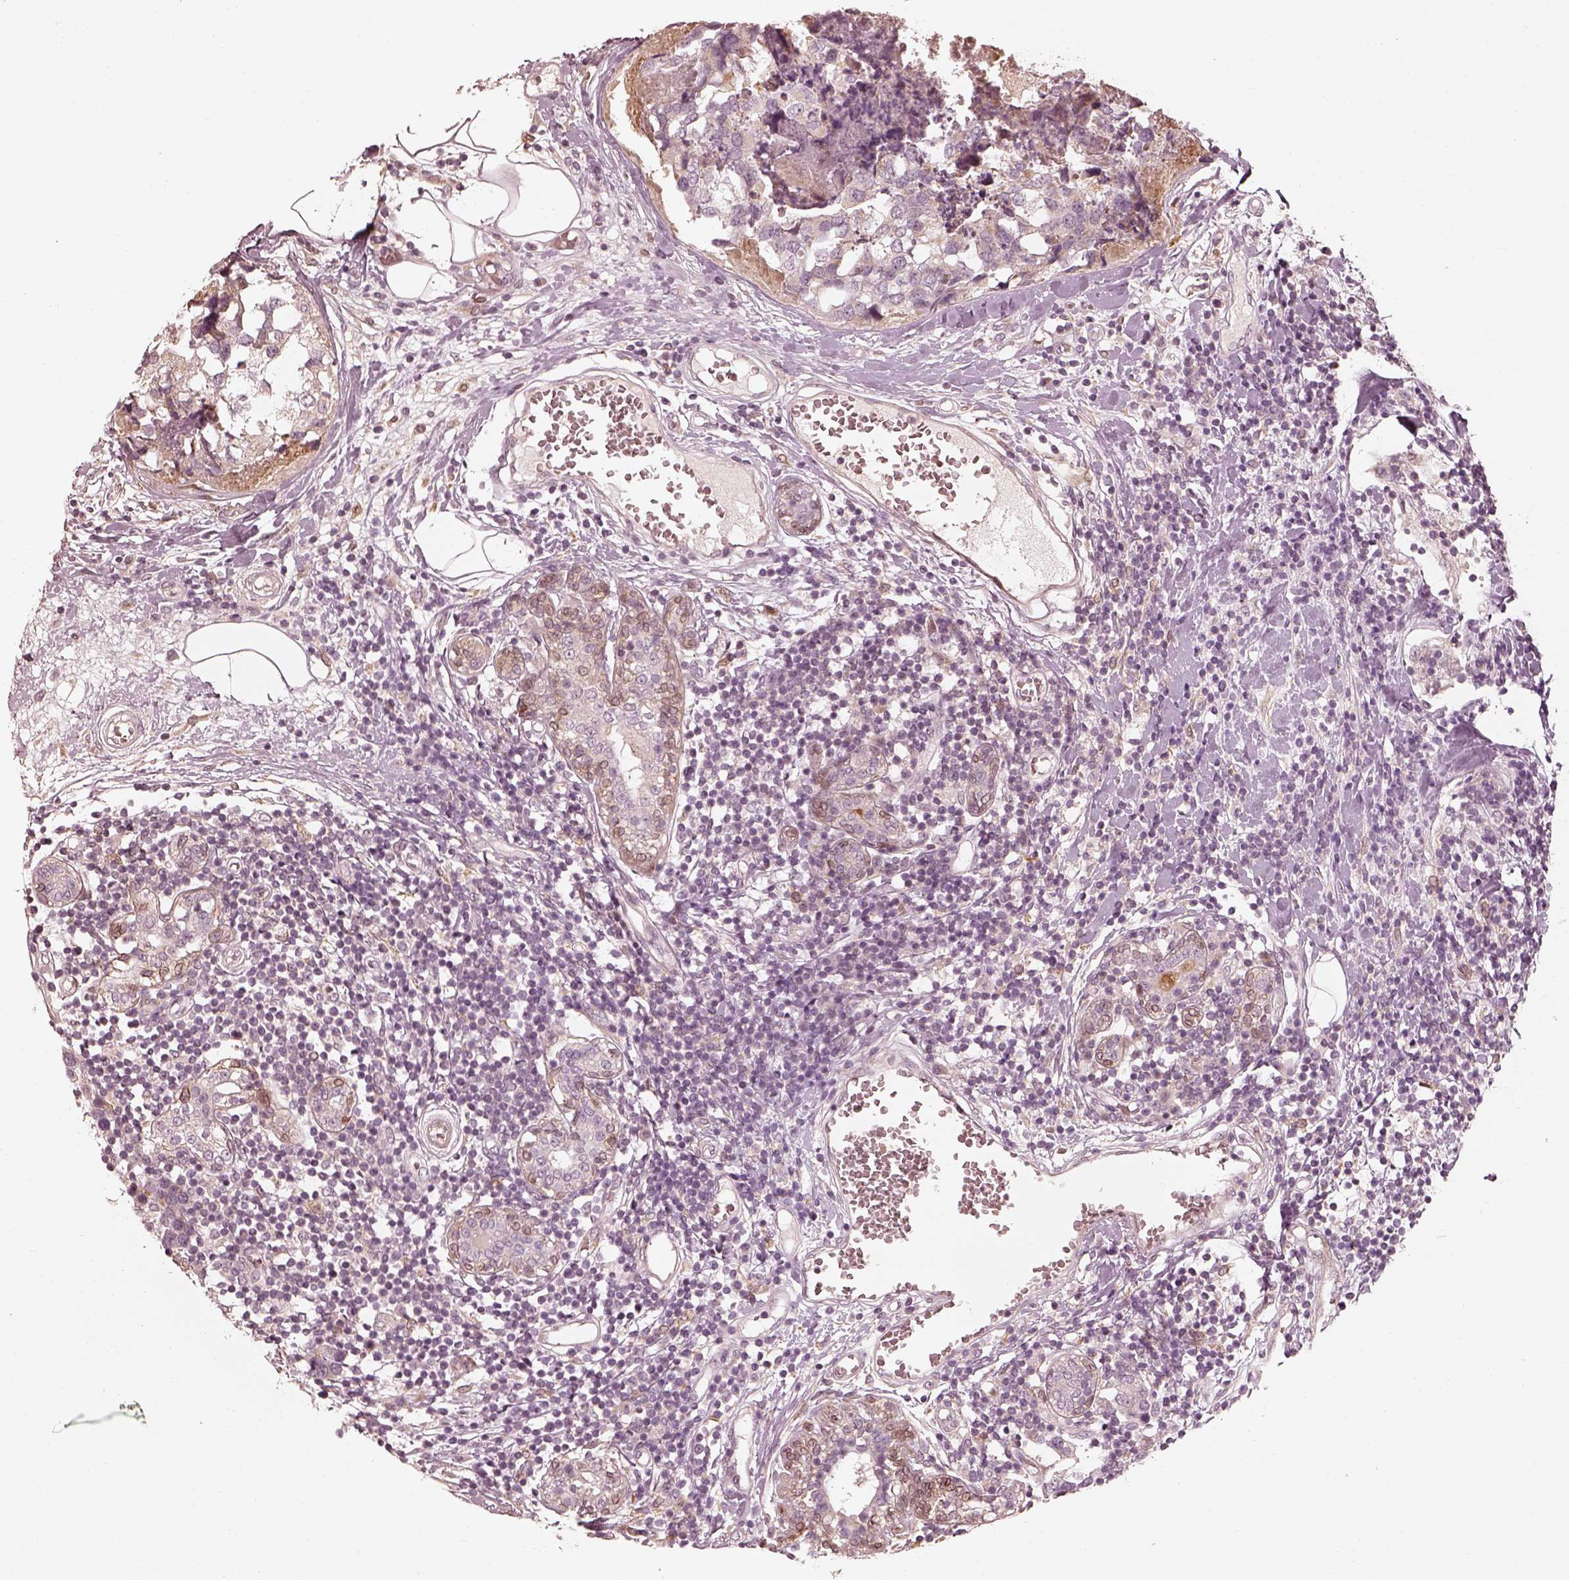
{"staining": {"intensity": "weak", "quantity": ">75%", "location": "cytoplasmic/membranous"}, "tissue": "breast cancer", "cell_type": "Tumor cells", "image_type": "cancer", "snomed": [{"axis": "morphology", "description": "Lobular carcinoma"}, {"axis": "topography", "description": "Breast"}], "caption": "Protein positivity by immunohistochemistry (IHC) displays weak cytoplasmic/membranous staining in approximately >75% of tumor cells in breast cancer (lobular carcinoma).", "gene": "WLS", "patient": {"sex": "female", "age": 59}}